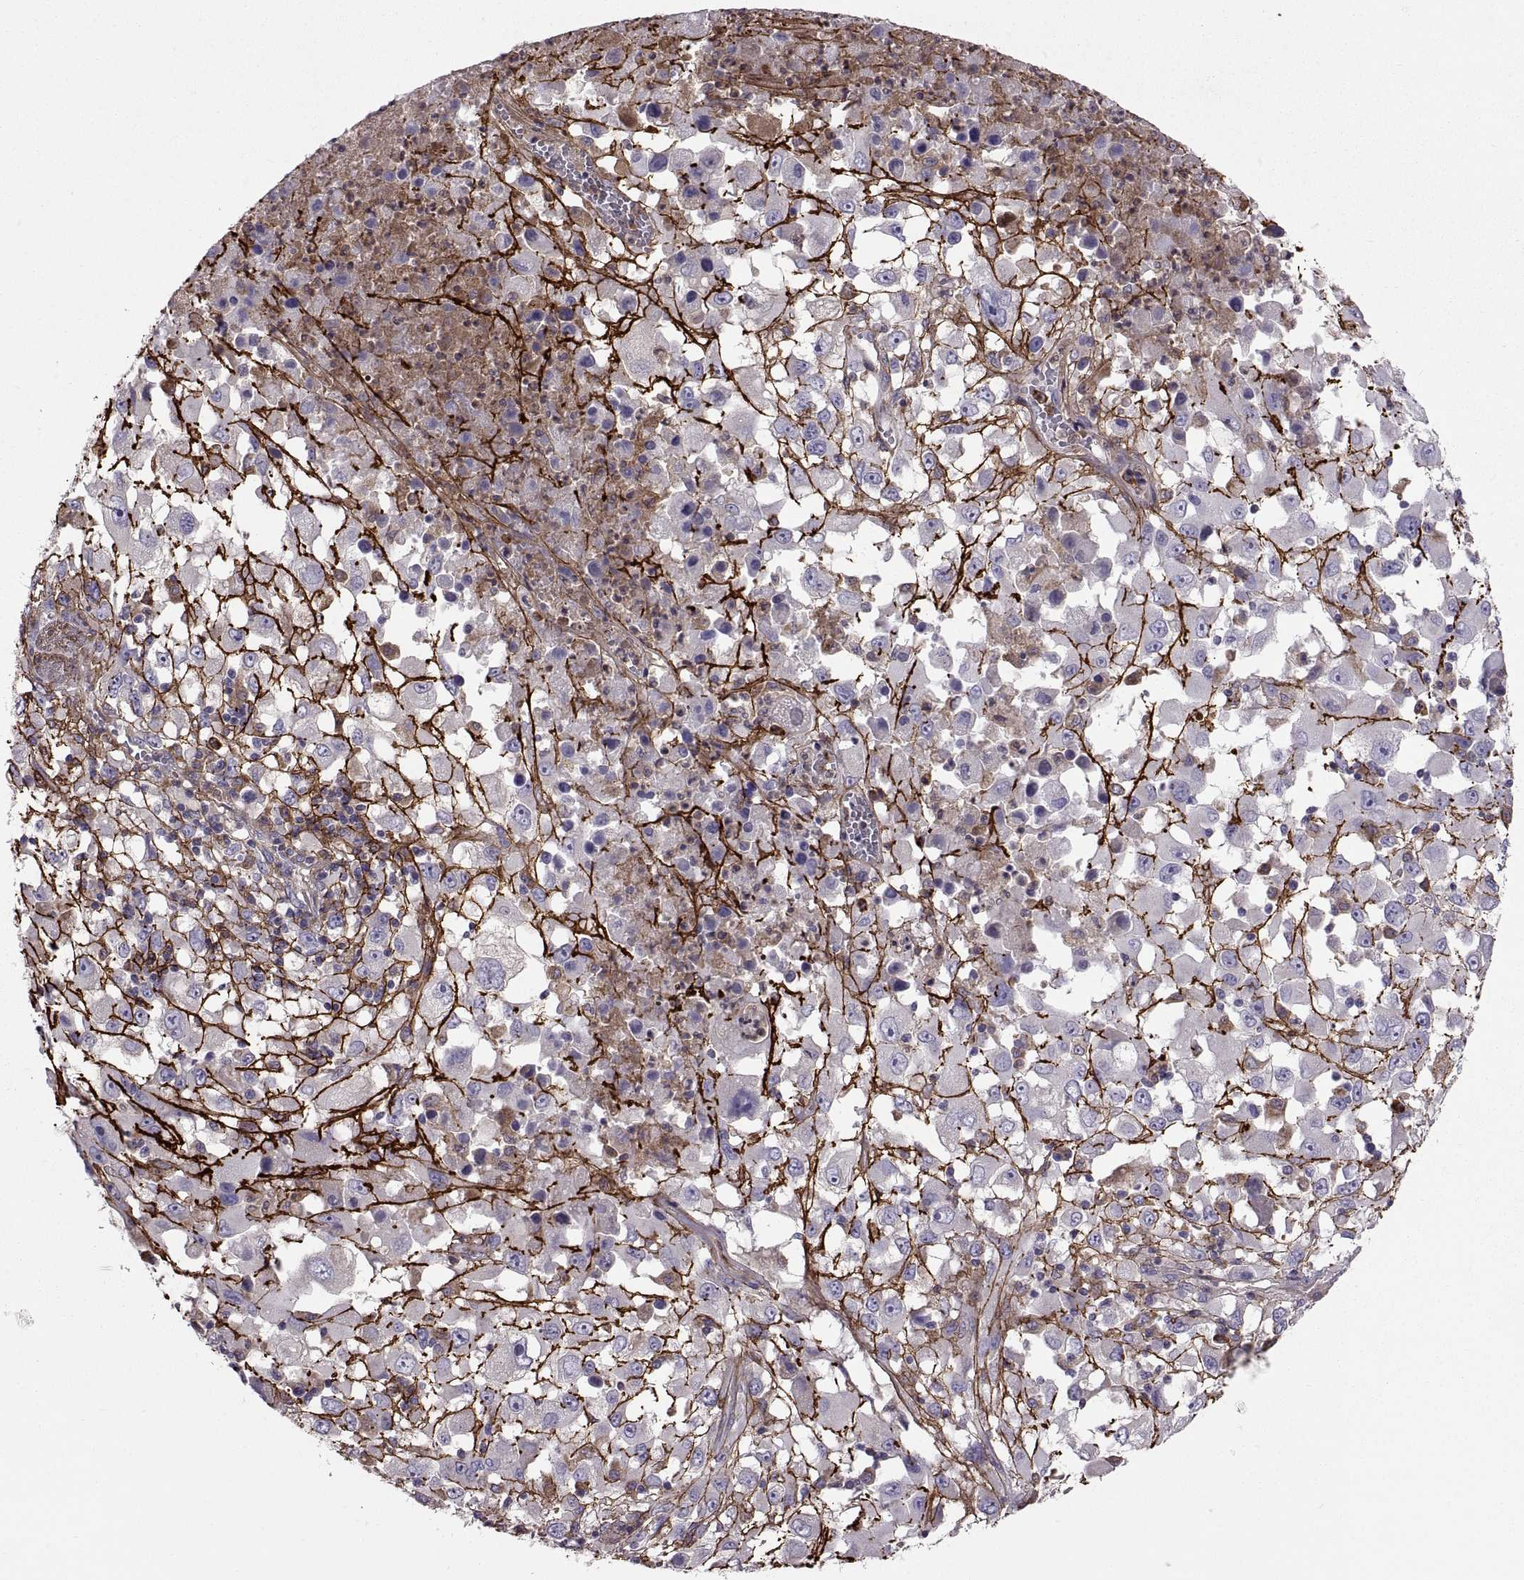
{"staining": {"intensity": "moderate", "quantity": "<25%", "location": "cytoplasmic/membranous"}, "tissue": "melanoma", "cell_type": "Tumor cells", "image_type": "cancer", "snomed": [{"axis": "morphology", "description": "Malignant melanoma, Metastatic site"}, {"axis": "topography", "description": "Soft tissue"}], "caption": "Protein expression by immunohistochemistry shows moderate cytoplasmic/membranous staining in approximately <25% of tumor cells in malignant melanoma (metastatic site).", "gene": "EMILIN2", "patient": {"sex": "male", "age": 50}}